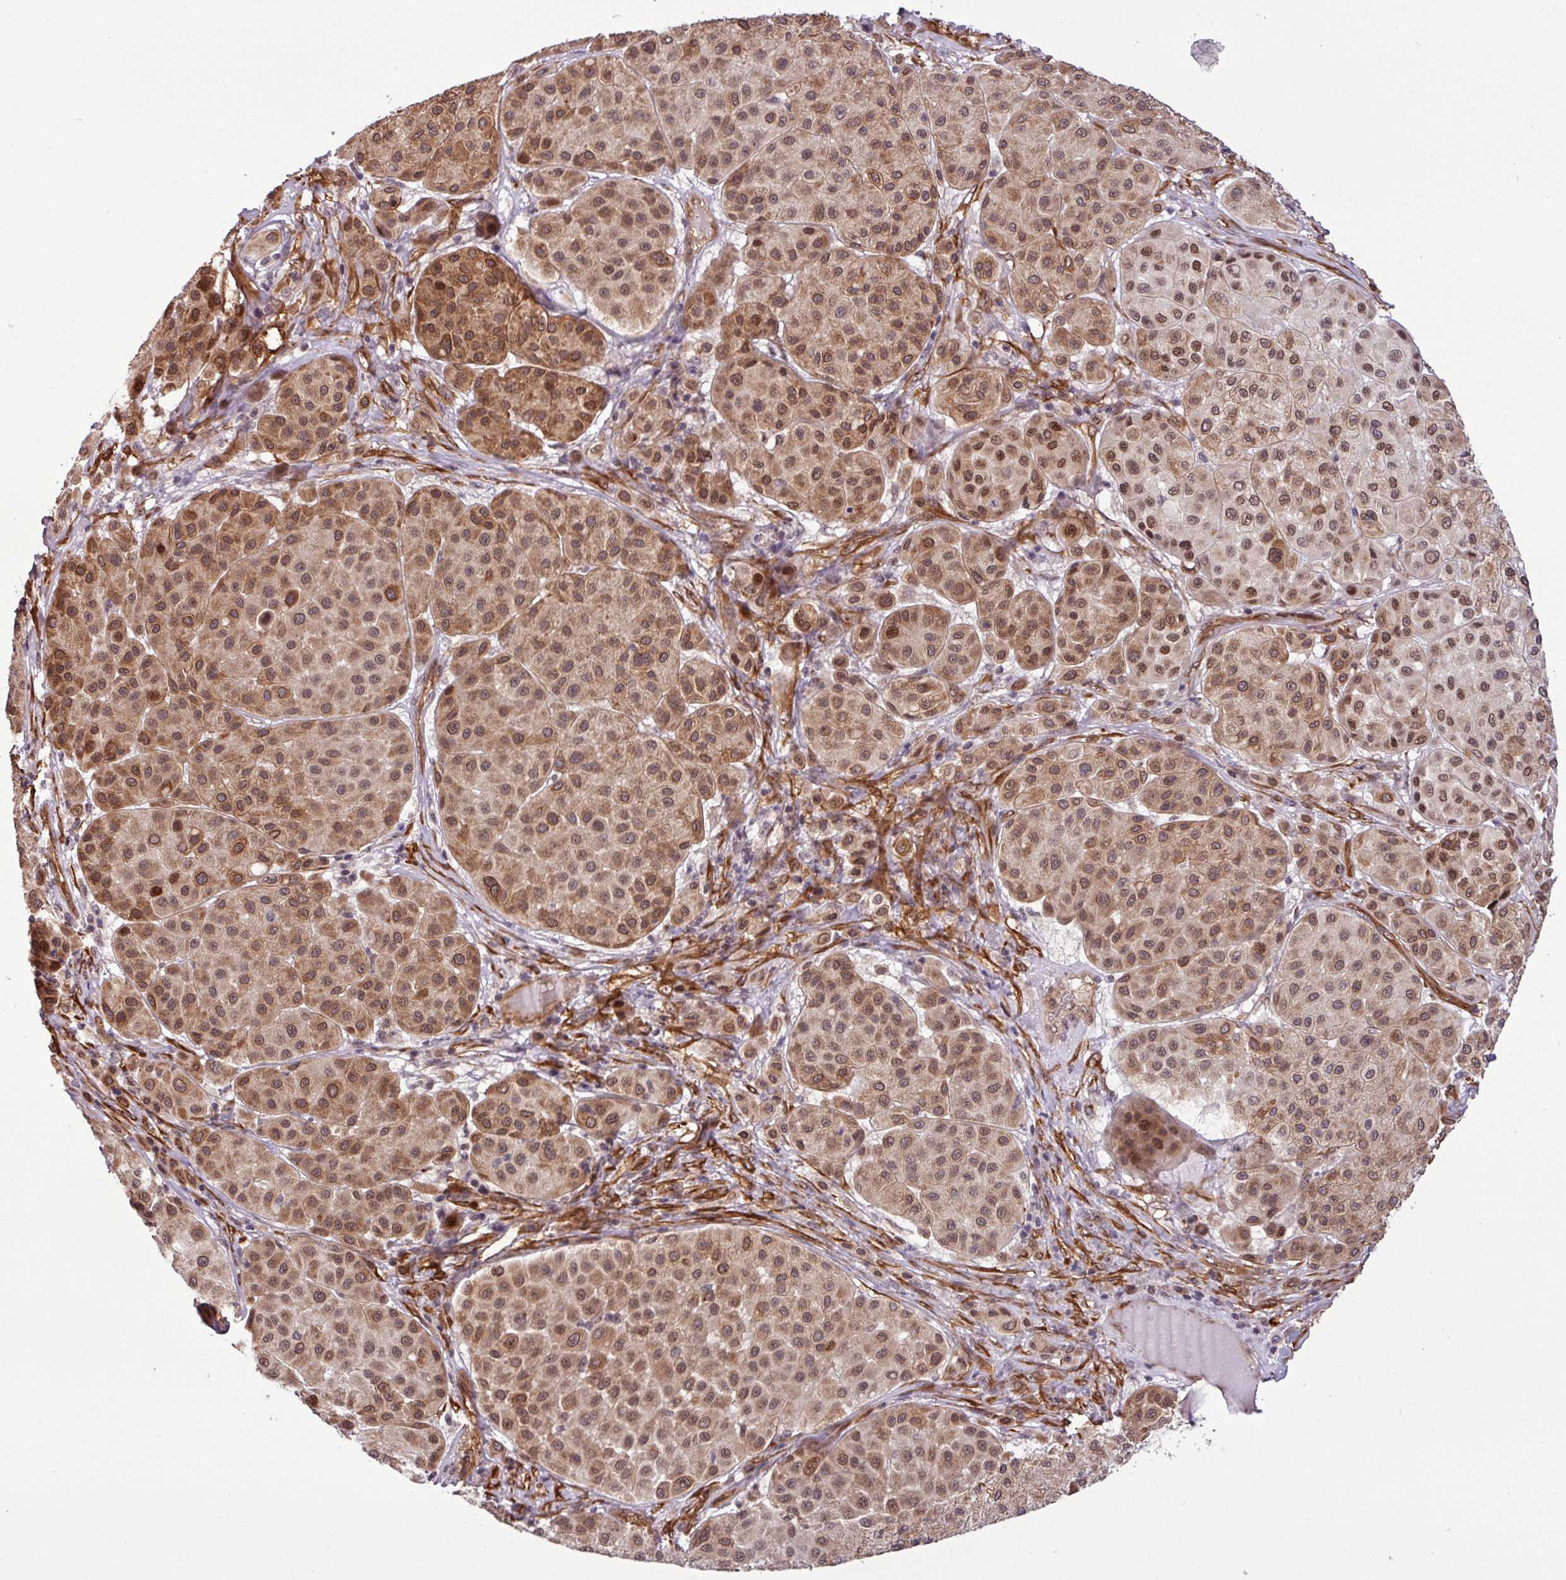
{"staining": {"intensity": "moderate", "quantity": ">75%", "location": "cytoplasmic/membranous,nuclear"}, "tissue": "melanoma", "cell_type": "Tumor cells", "image_type": "cancer", "snomed": [{"axis": "morphology", "description": "Malignant melanoma, Metastatic site"}, {"axis": "topography", "description": "Smooth muscle"}], "caption": "Melanoma tissue demonstrates moderate cytoplasmic/membranous and nuclear staining in about >75% of tumor cells Using DAB (3,3'-diaminobenzidine) (brown) and hematoxylin (blue) stains, captured at high magnification using brightfield microscopy.", "gene": "C7orf50", "patient": {"sex": "male", "age": 41}}